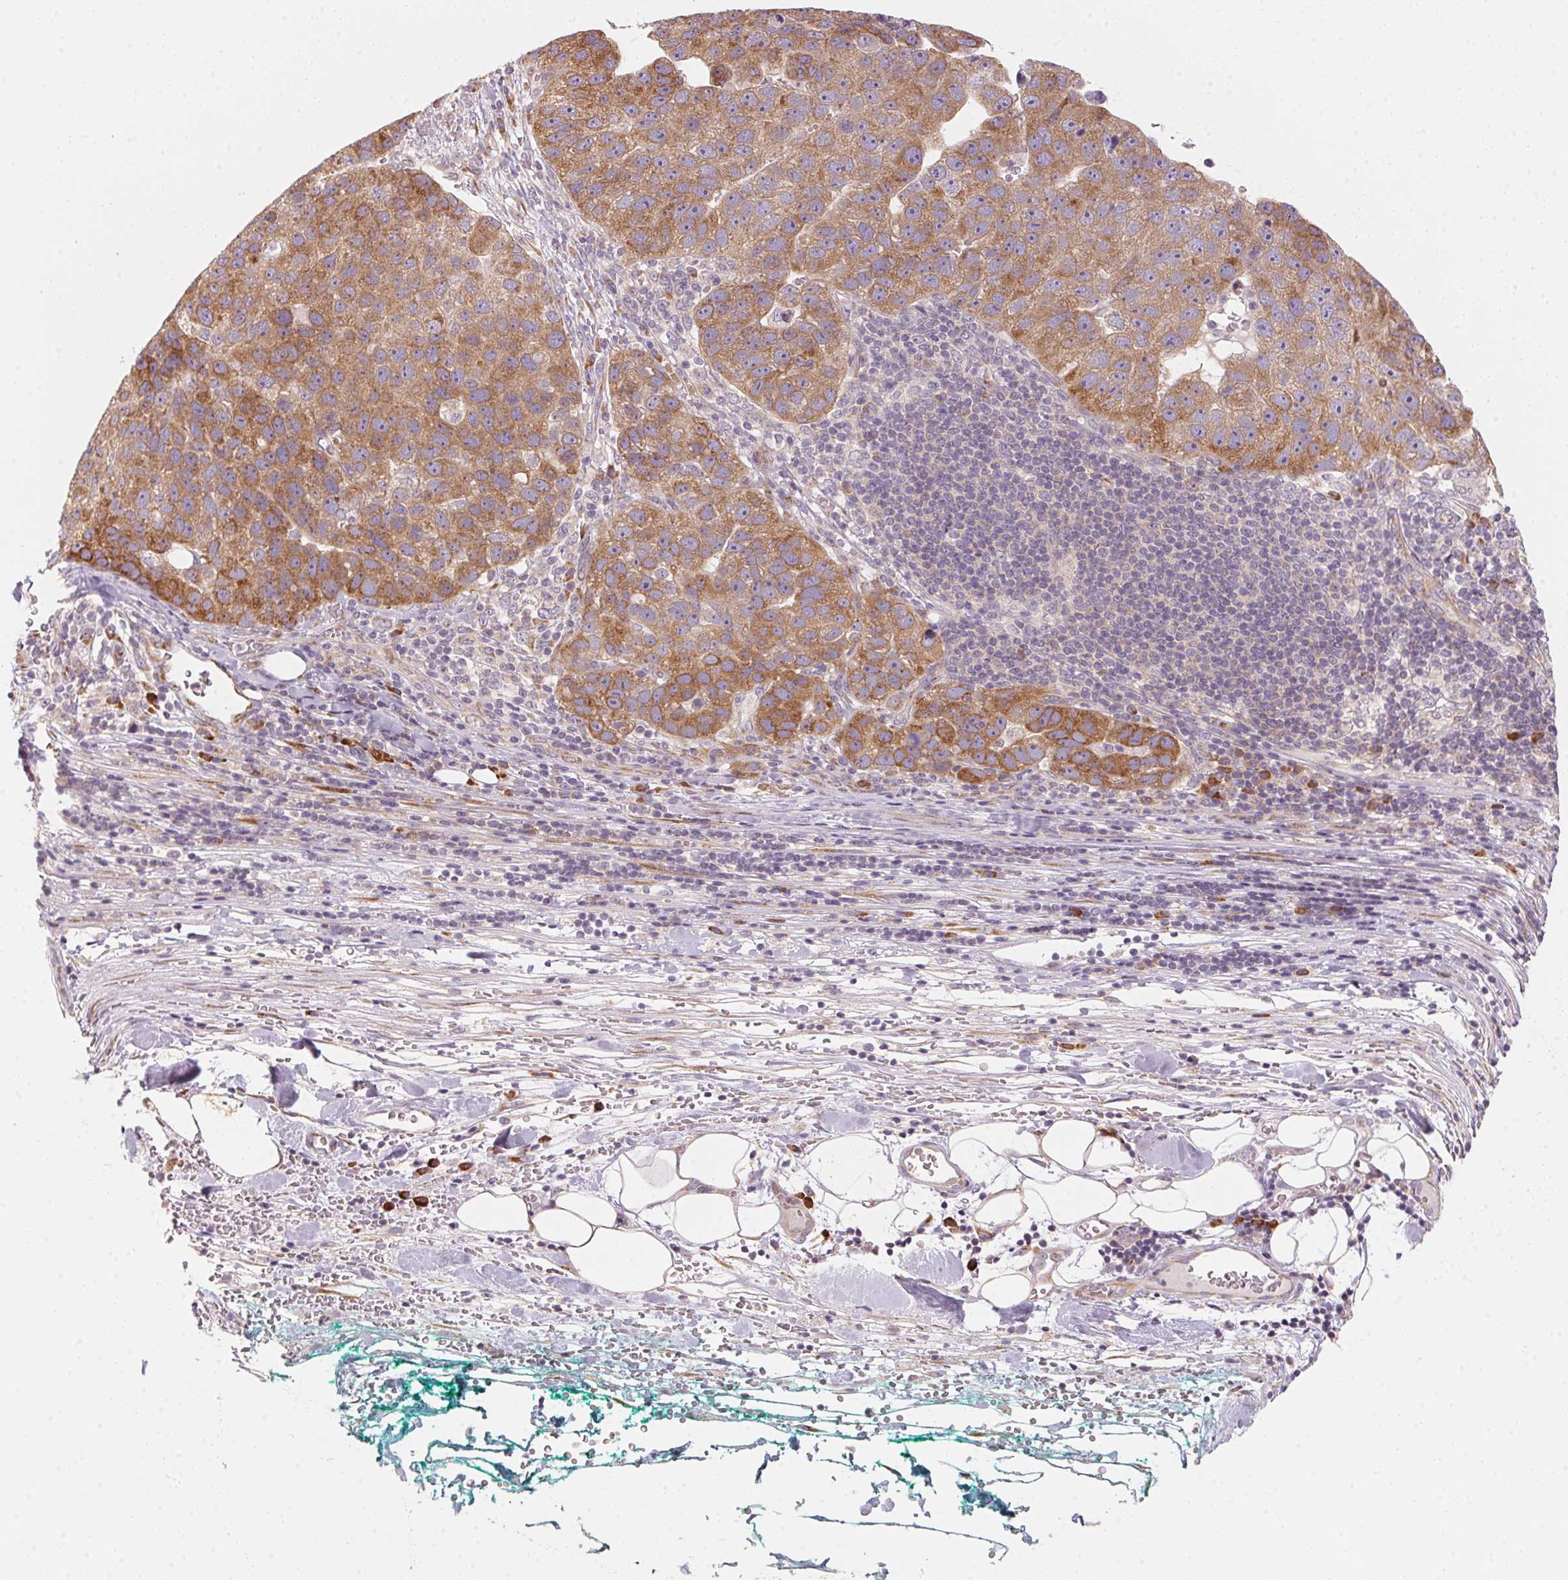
{"staining": {"intensity": "moderate", "quantity": ">75%", "location": "cytoplasmic/membranous"}, "tissue": "pancreatic cancer", "cell_type": "Tumor cells", "image_type": "cancer", "snomed": [{"axis": "morphology", "description": "Adenocarcinoma, NOS"}, {"axis": "topography", "description": "Pancreas"}], "caption": "An image showing moderate cytoplasmic/membranous positivity in about >75% of tumor cells in pancreatic cancer (adenocarcinoma), as visualized by brown immunohistochemical staining.", "gene": "BLOC1S2", "patient": {"sex": "female", "age": 61}}